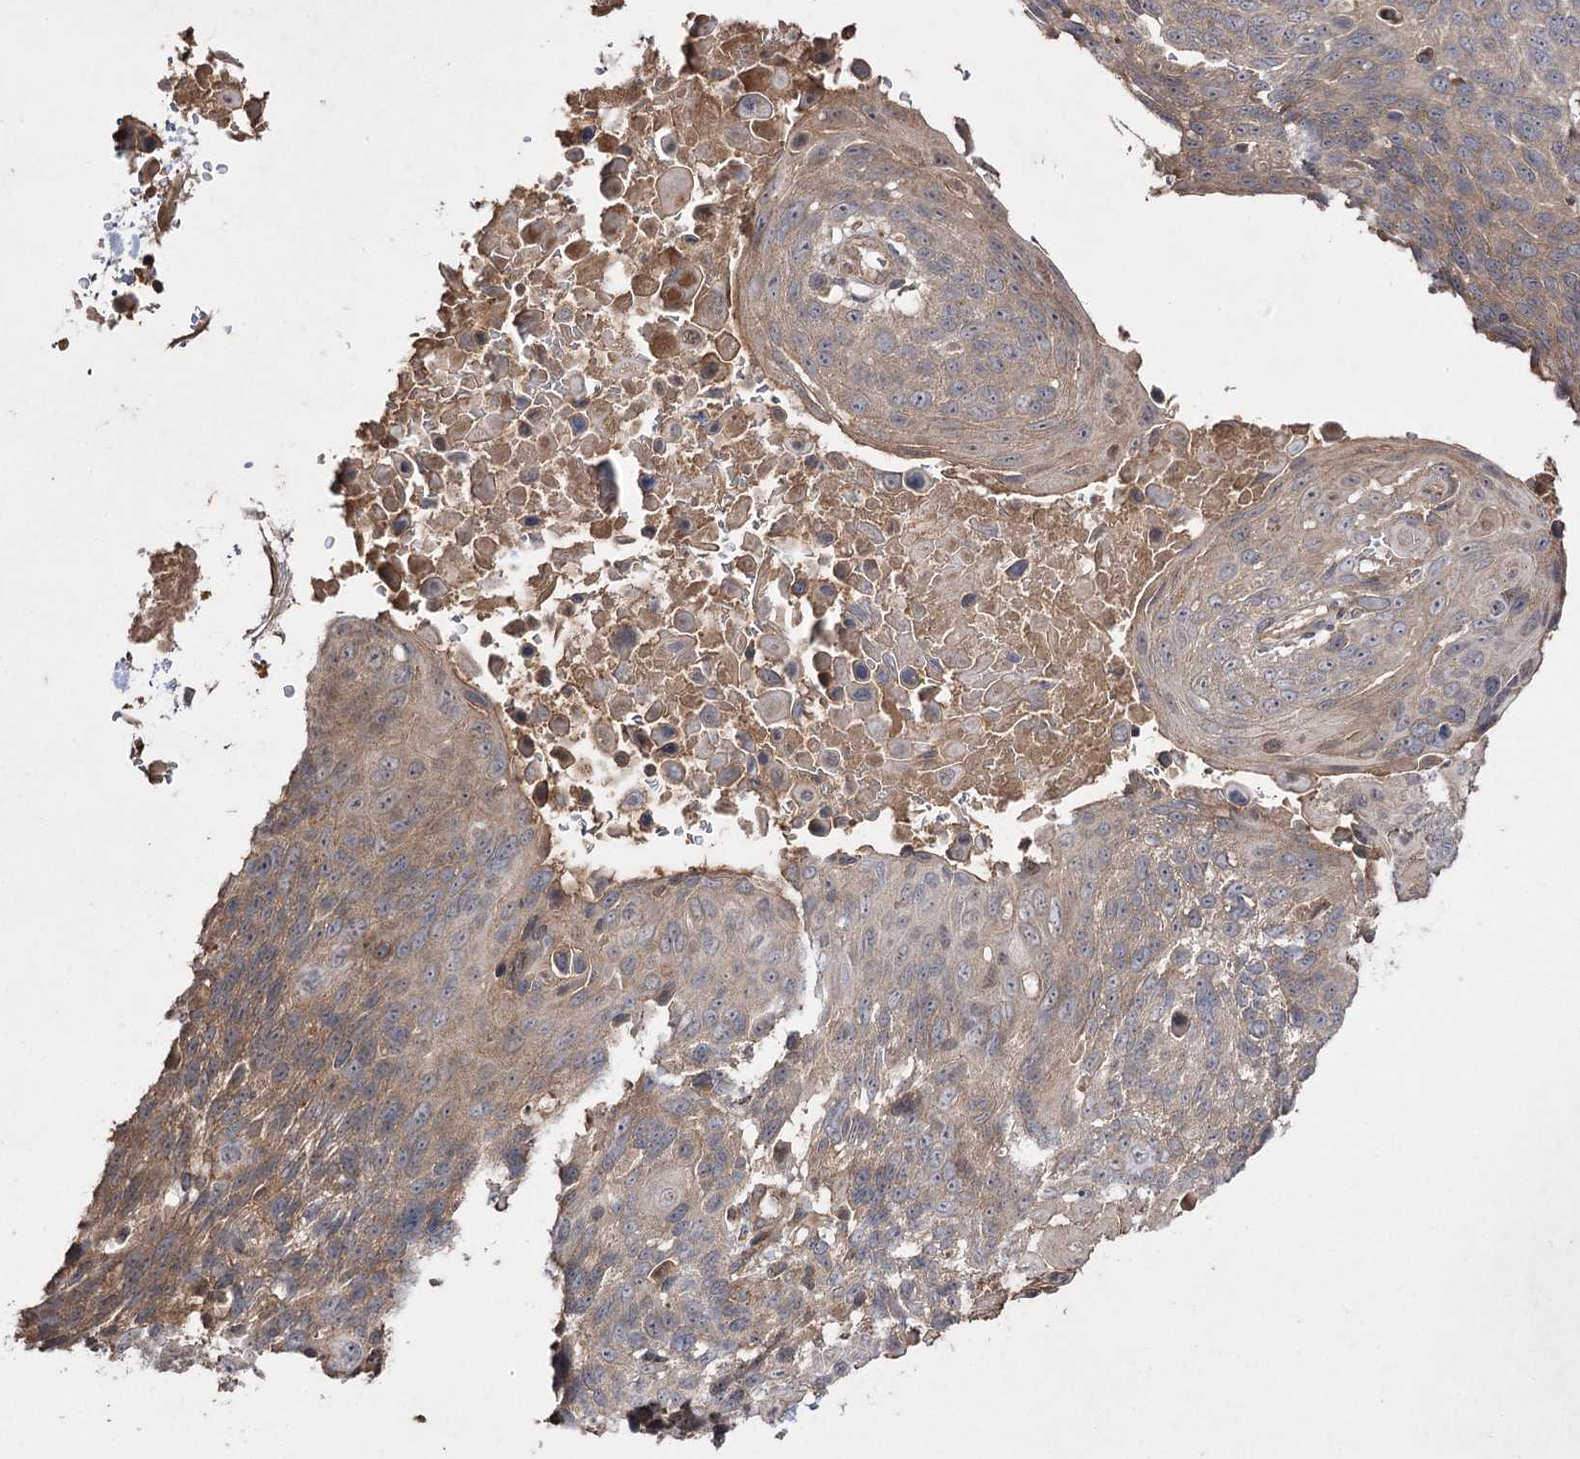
{"staining": {"intensity": "moderate", "quantity": "25%-75%", "location": "cytoplasmic/membranous"}, "tissue": "lung cancer", "cell_type": "Tumor cells", "image_type": "cancer", "snomed": [{"axis": "morphology", "description": "Squamous cell carcinoma, NOS"}, {"axis": "topography", "description": "Lung"}], "caption": "Protein positivity by immunohistochemistry exhibits moderate cytoplasmic/membranous positivity in approximately 25%-75% of tumor cells in lung squamous cell carcinoma. The staining is performed using DAB (3,3'-diaminobenzidine) brown chromogen to label protein expression. The nuclei are counter-stained blue using hematoxylin.", "gene": "FANCL", "patient": {"sex": "male", "age": 66}}